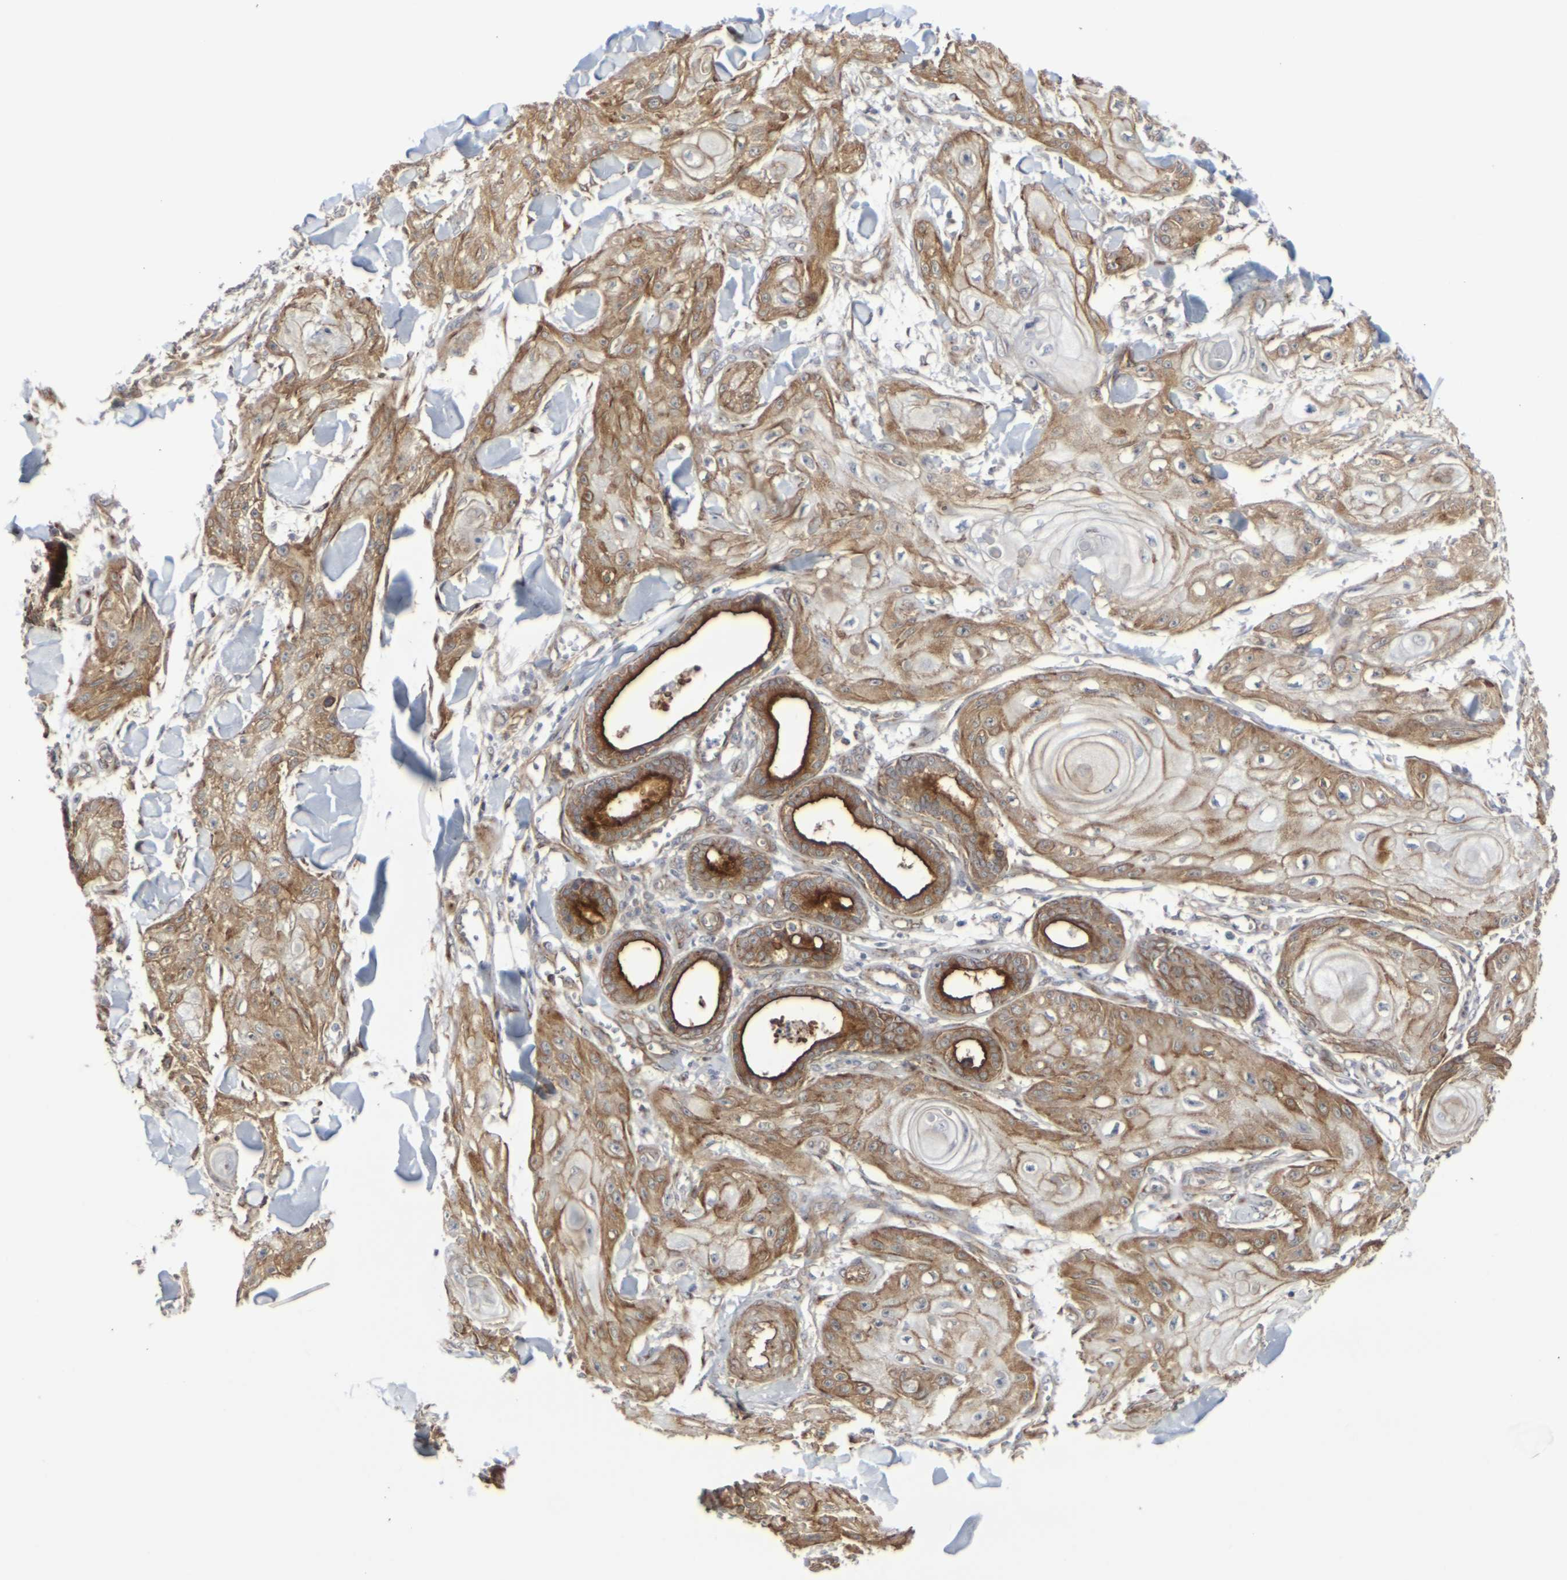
{"staining": {"intensity": "moderate", "quantity": ">75%", "location": "cytoplasmic/membranous"}, "tissue": "skin cancer", "cell_type": "Tumor cells", "image_type": "cancer", "snomed": [{"axis": "morphology", "description": "Squamous cell carcinoma, NOS"}, {"axis": "topography", "description": "Skin"}], "caption": "This is a histology image of immunohistochemistry staining of skin squamous cell carcinoma, which shows moderate positivity in the cytoplasmic/membranous of tumor cells.", "gene": "MYOF", "patient": {"sex": "male", "age": 74}}